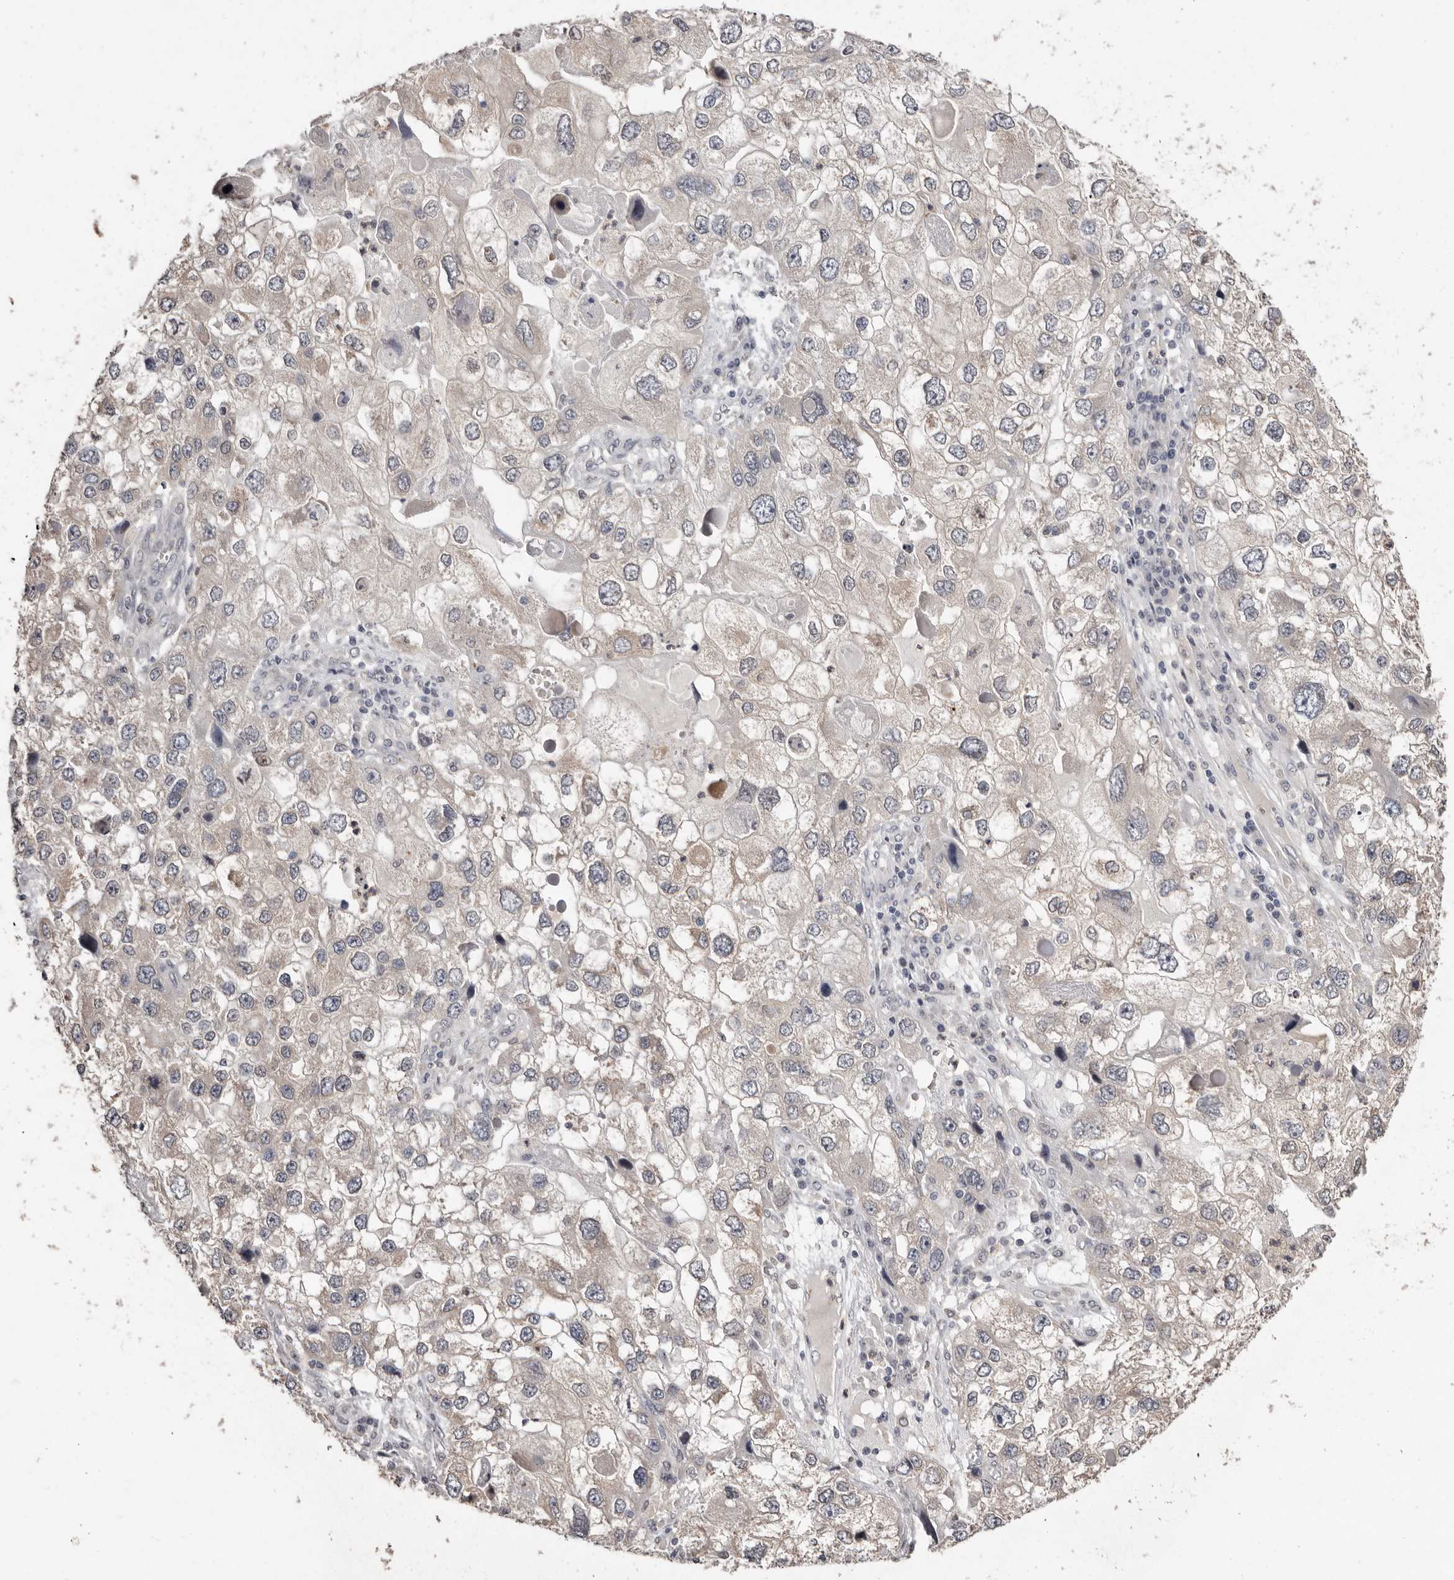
{"staining": {"intensity": "negative", "quantity": "none", "location": "none"}, "tissue": "endometrial cancer", "cell_type": "Tumor cells", "image_type": "cancer", "snomed": [{"axis": "morphology", "description": "Adenocarcinoma, NOS"}, {"axis": "topography", "description": "Endometrium"}], "caption": "DAB immunohistochemical staining of endometrial cancer (adenocarcinoma) shows no significant staining in tumor cells.", "gene": "SULT1E1", "patient": {"sex": "female", "age": 49}}